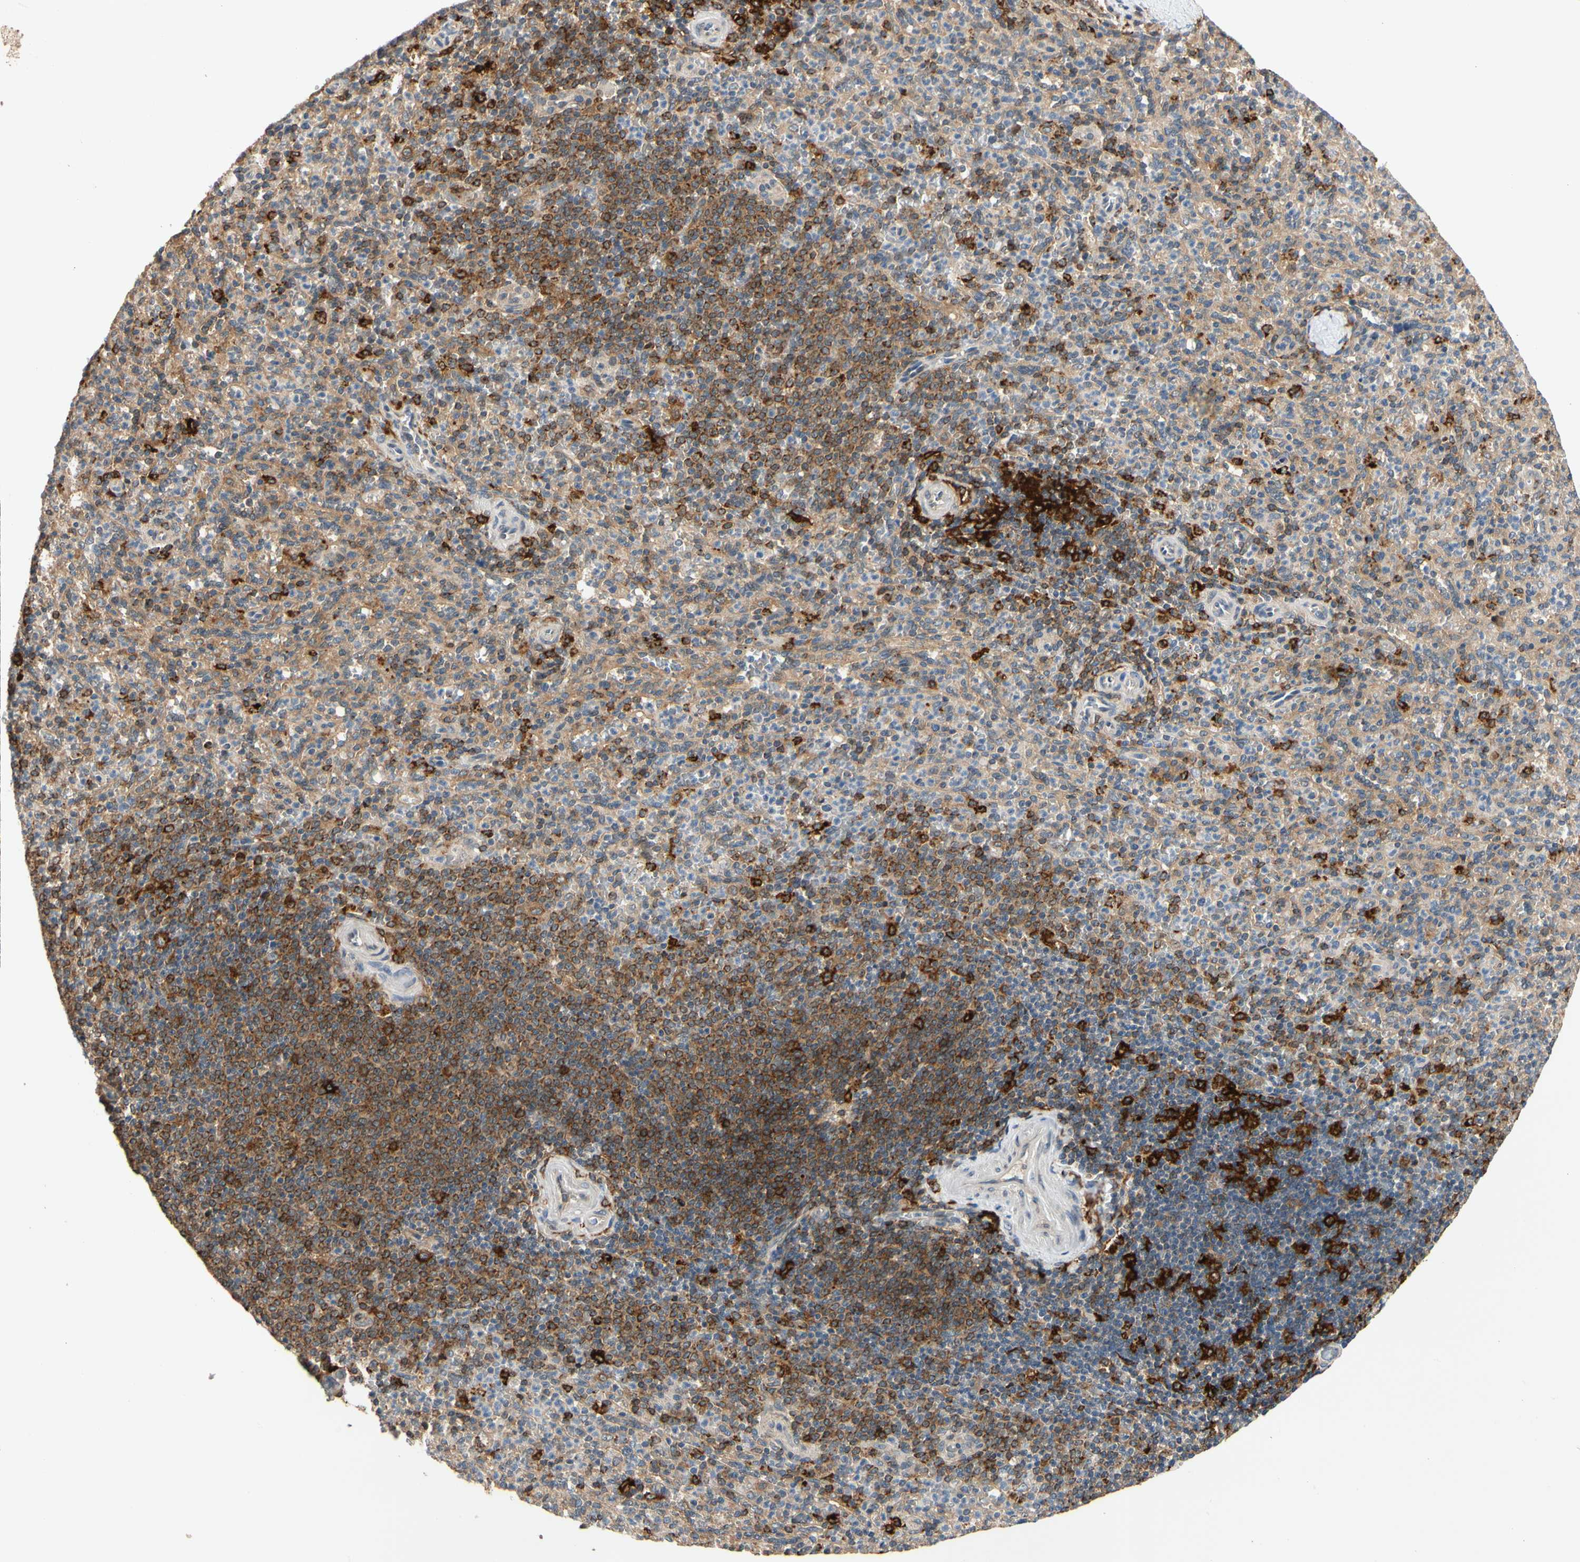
{"staining": {"intensity": "moderate", "quantity": "25%-75%", "location": "cytoplasmic/membranous"}, "tissue": "spleen", "cell_type": "Cells in red pulp", "image_type": "normal", "snomed": [{"axis": "morphology", "description": "Normal tissue, NOS"}, {"axis": "topography", "description": "Spleen"}], "caption": "An IHC photomicrograph of unremarkable tissue is shown. Protein staining in brown labels moderate cytoplasmic/membranous positivity in spleen within cells in red pulp. (DAB (3,3'-diaminobenzidine) = brown stain, brightfield microscopy at high magnification).", "gene": "ANKHD1", "patient": {"sex": "male", "age": 36}}